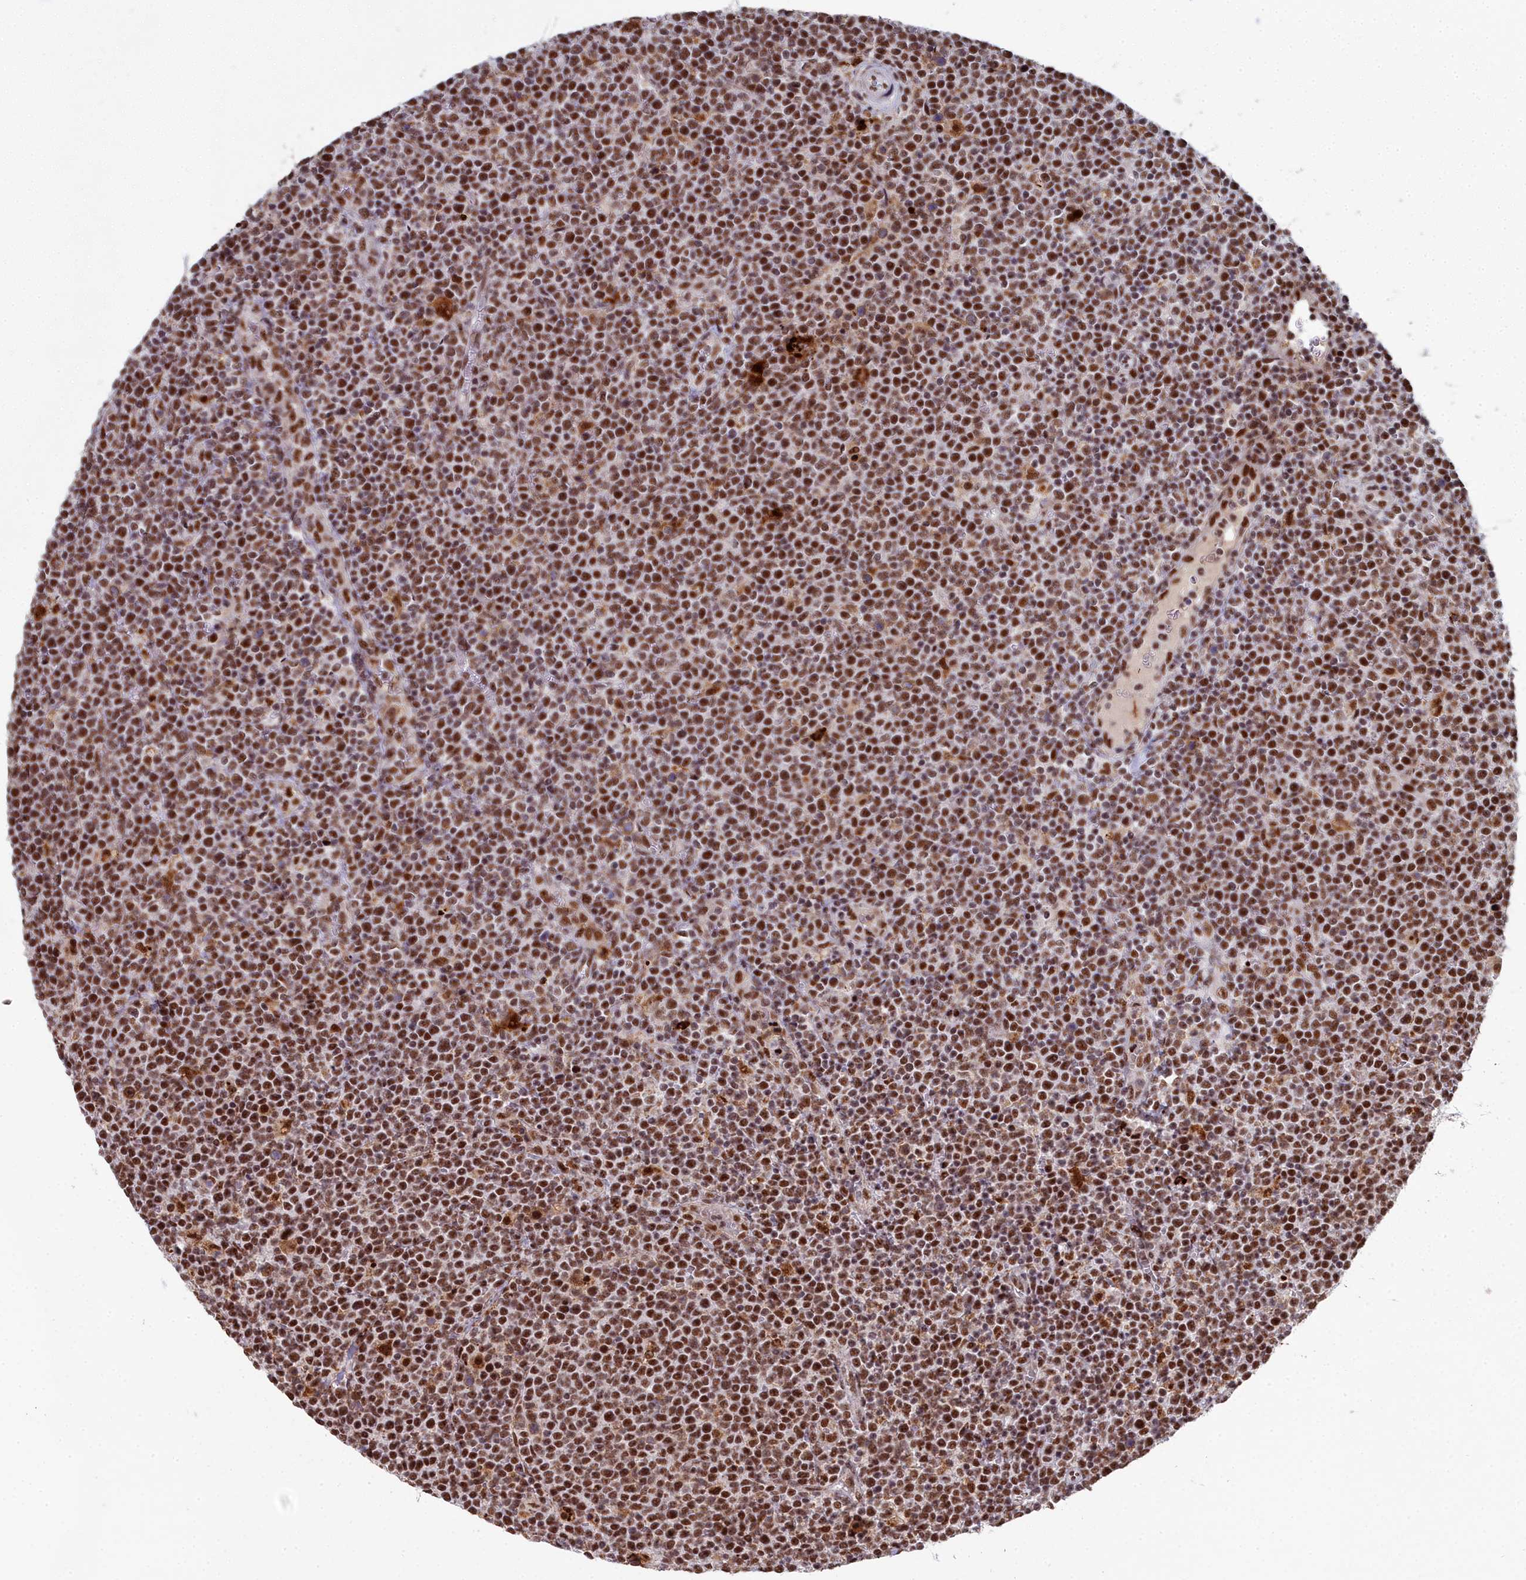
{"staining": {"intensity": "strong", "quantity": ">75%", "location": "nuclear"}, "tissue": "lymphoma", "cell_type": "Tumor cells", "image_type": "cancer", "snomed": [{"axis": "morphology", "description": "Malignant lymphoma, non-Hodgkin's type, High grade"}, {"axis": "topography", "description": "Lymph node"}], "caption": "High-power microscopy captured an IHC photomicrograph of lymphoma, revealing strong nuclear positivity in about >75% of tumor cells.", "gene": "SF3B3", "patient": {"sex": "male", "age": 61}}